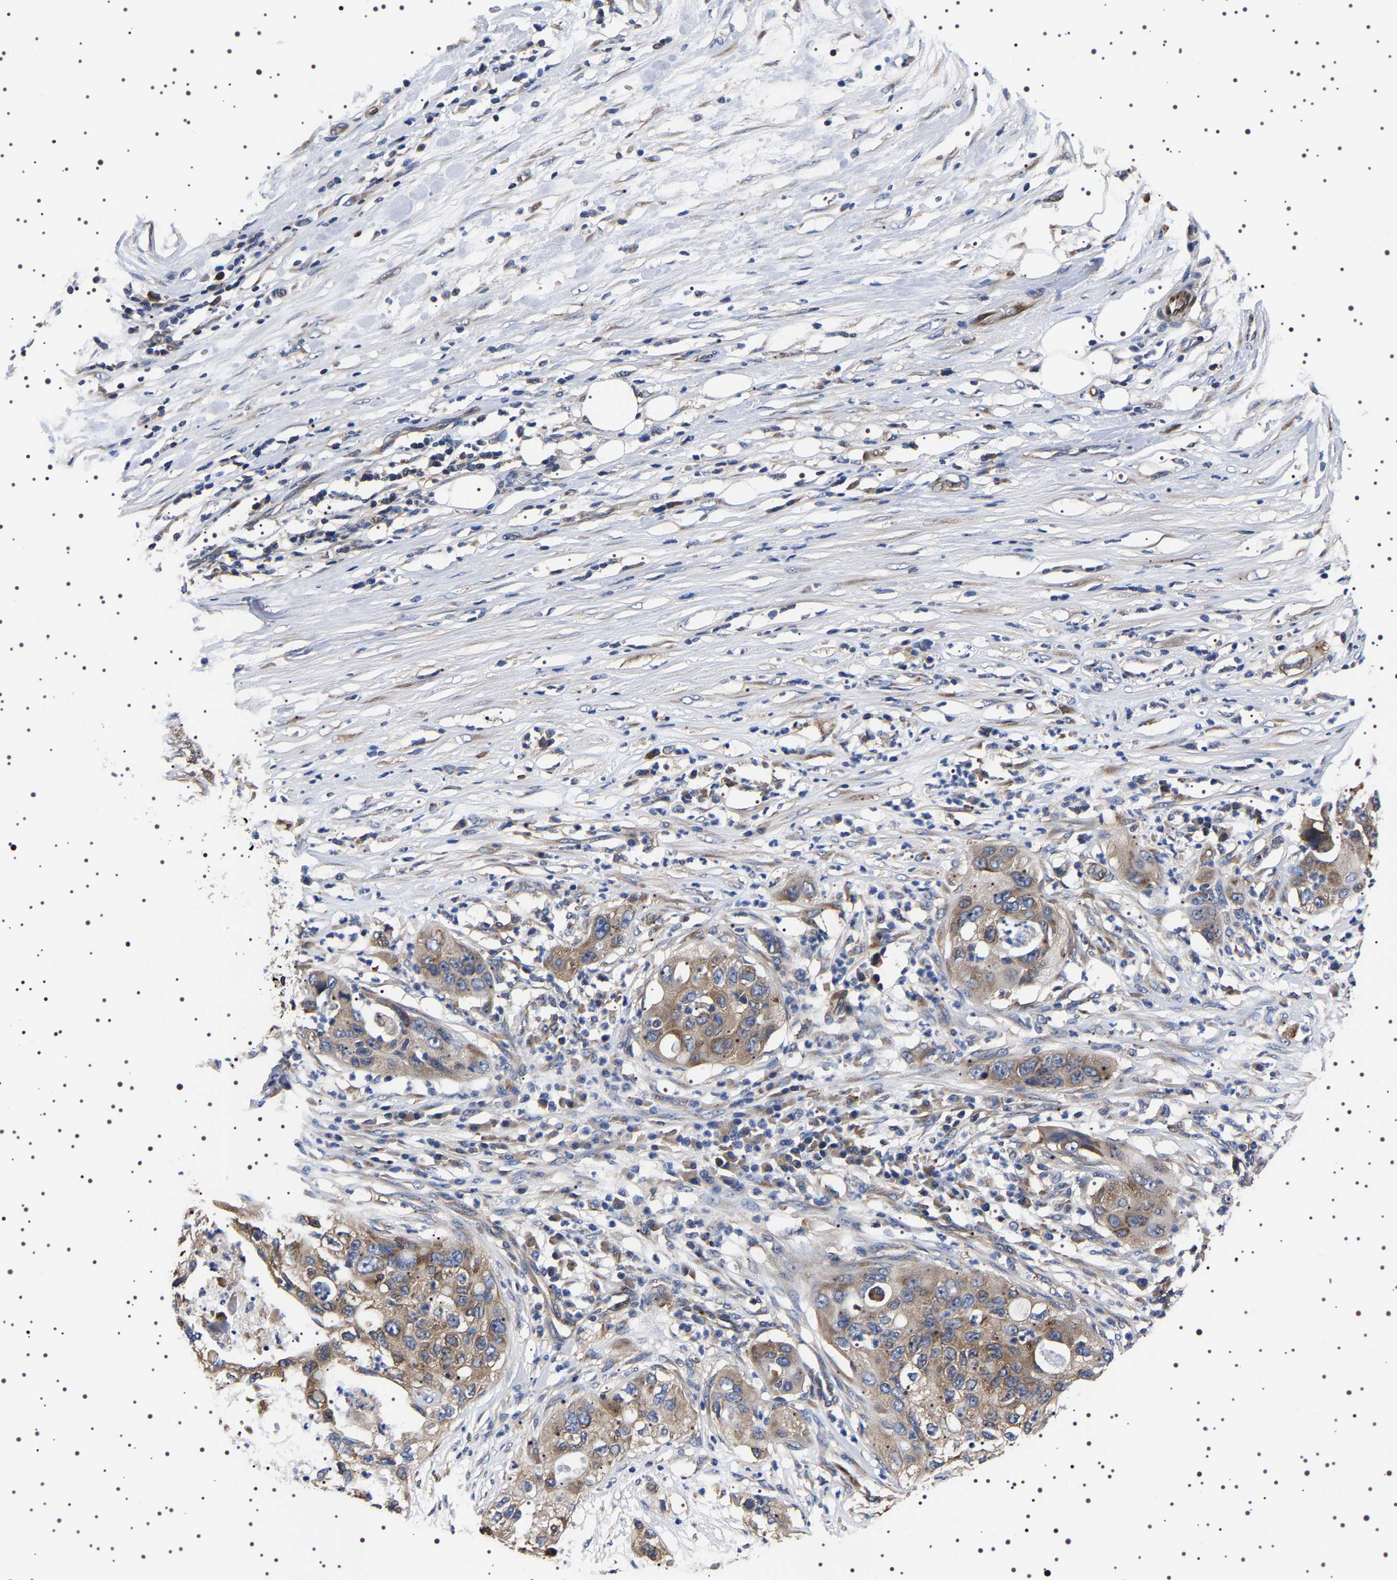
{"staining": {"intensity": "moderate", "quantity": ">75%", "location": "cytoplasmic/membranous"}, "tissue": "pancreatic cancer", "cell_type": "Tumor cells", "image_type": "cancer", "snomed": [{"axis": "morphology", "description": "Adenocarcinoma, NOS"}, {"axis": "topography", "description": "Pancreas"}], "caption": "A brown stain shows moderate cytoplasmic/membranous staining of a protein in human pancreatic cancer tumor cells.", "gene": "DARS1", "patient": {"sex": "female", "age": 78}}